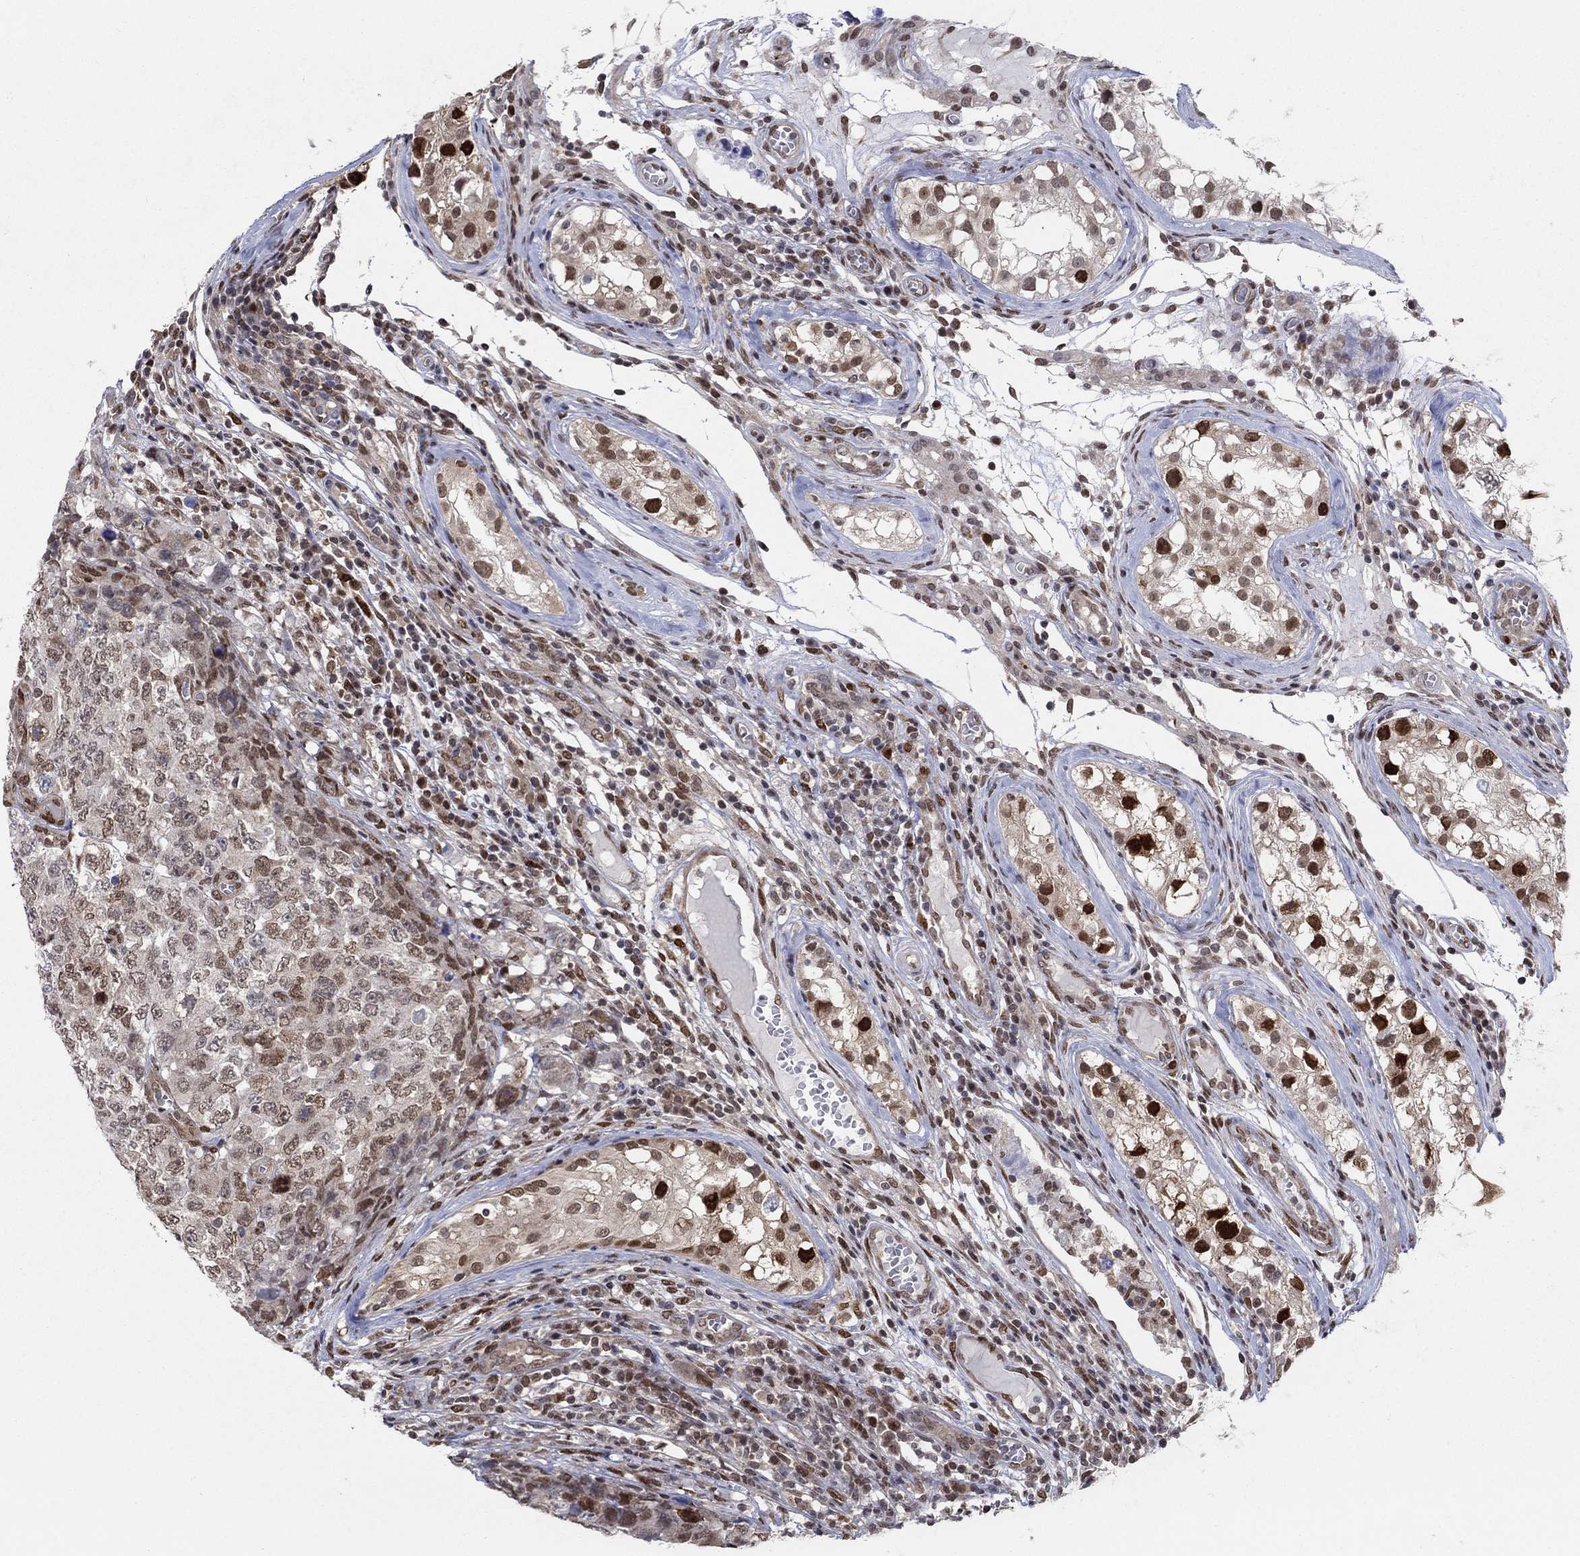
{"staining": {"intensity": "moderate", "quantity": "<25%", "location": "nuclear"}, "tissue": "testis cancer", "cell_type": "Tumor cells", "image_type": "cancer", "snomed": [{"axis": "morphology", "description": "Carcinoma, Embryonal, NOS"}, {"axis": "topography", "description": "Testis"}], "caption": "High-power microscopy captured an immunohistochemistry (IHC) image of embryonal carcinoma (testis), revealing moderate nuclear positivity in approximately <25% of tumor cells.", "gene": "CENPE", "patient": {"sex": "male", "age": 23}}